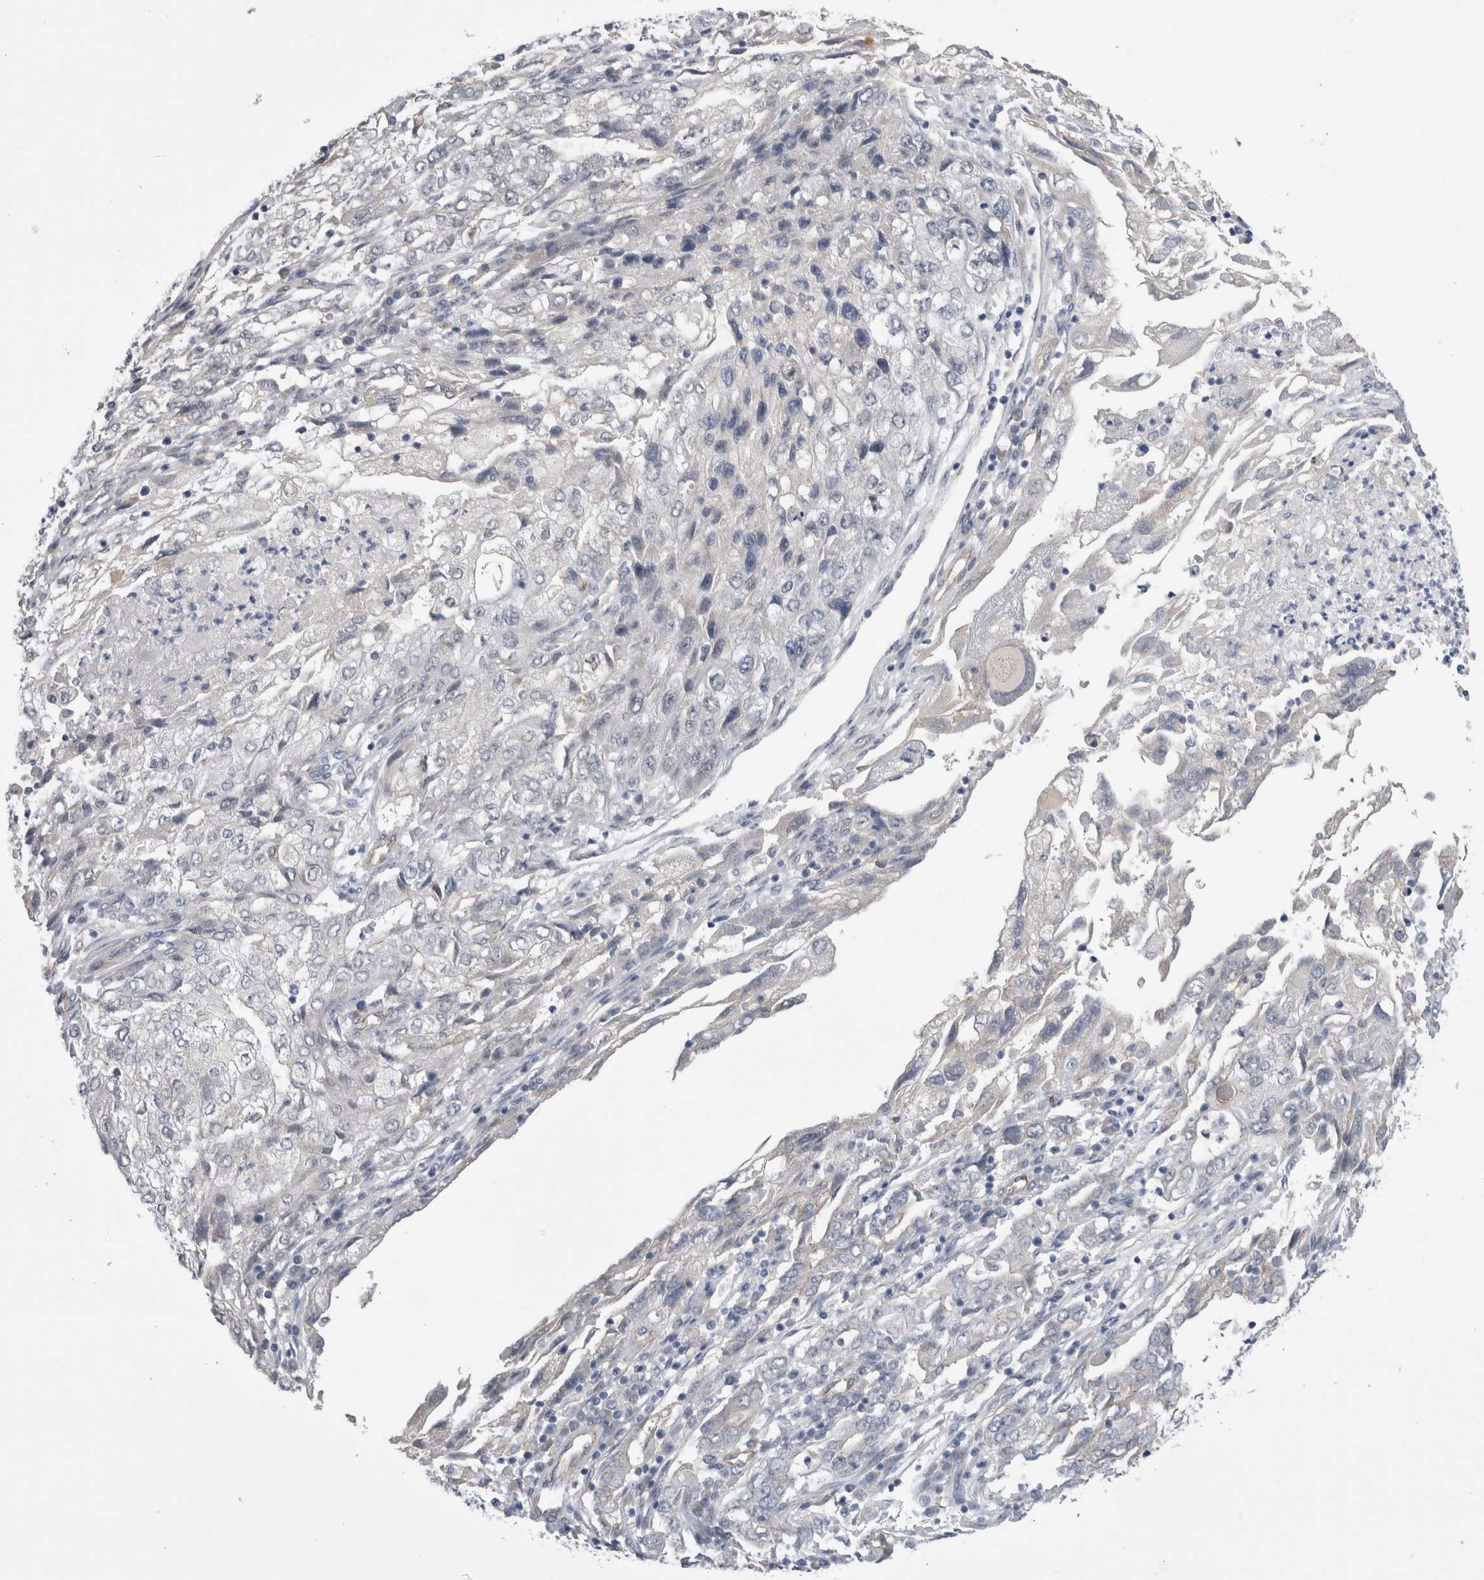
{"staining": {"intensity": "negative", "quantity": "none", "location": "none"}, "tissue": "endometrial cancer", "cell_type": "Tumor cells", "image_type": "cancer", "snomed": [{"axis": "morphology", "description": "Adenocarcinoma, NOS"}, {"axis": "topography", "description": "Endometrium"}], "caption": "An immunohistochemistry histopathology image of endometrial adenocarcinoma is shown. There is no staining in tumor cells of endometrial adenocarcinoma.", "gene": "TAFA5", "patient": {"sex": "female", "age": 49}}